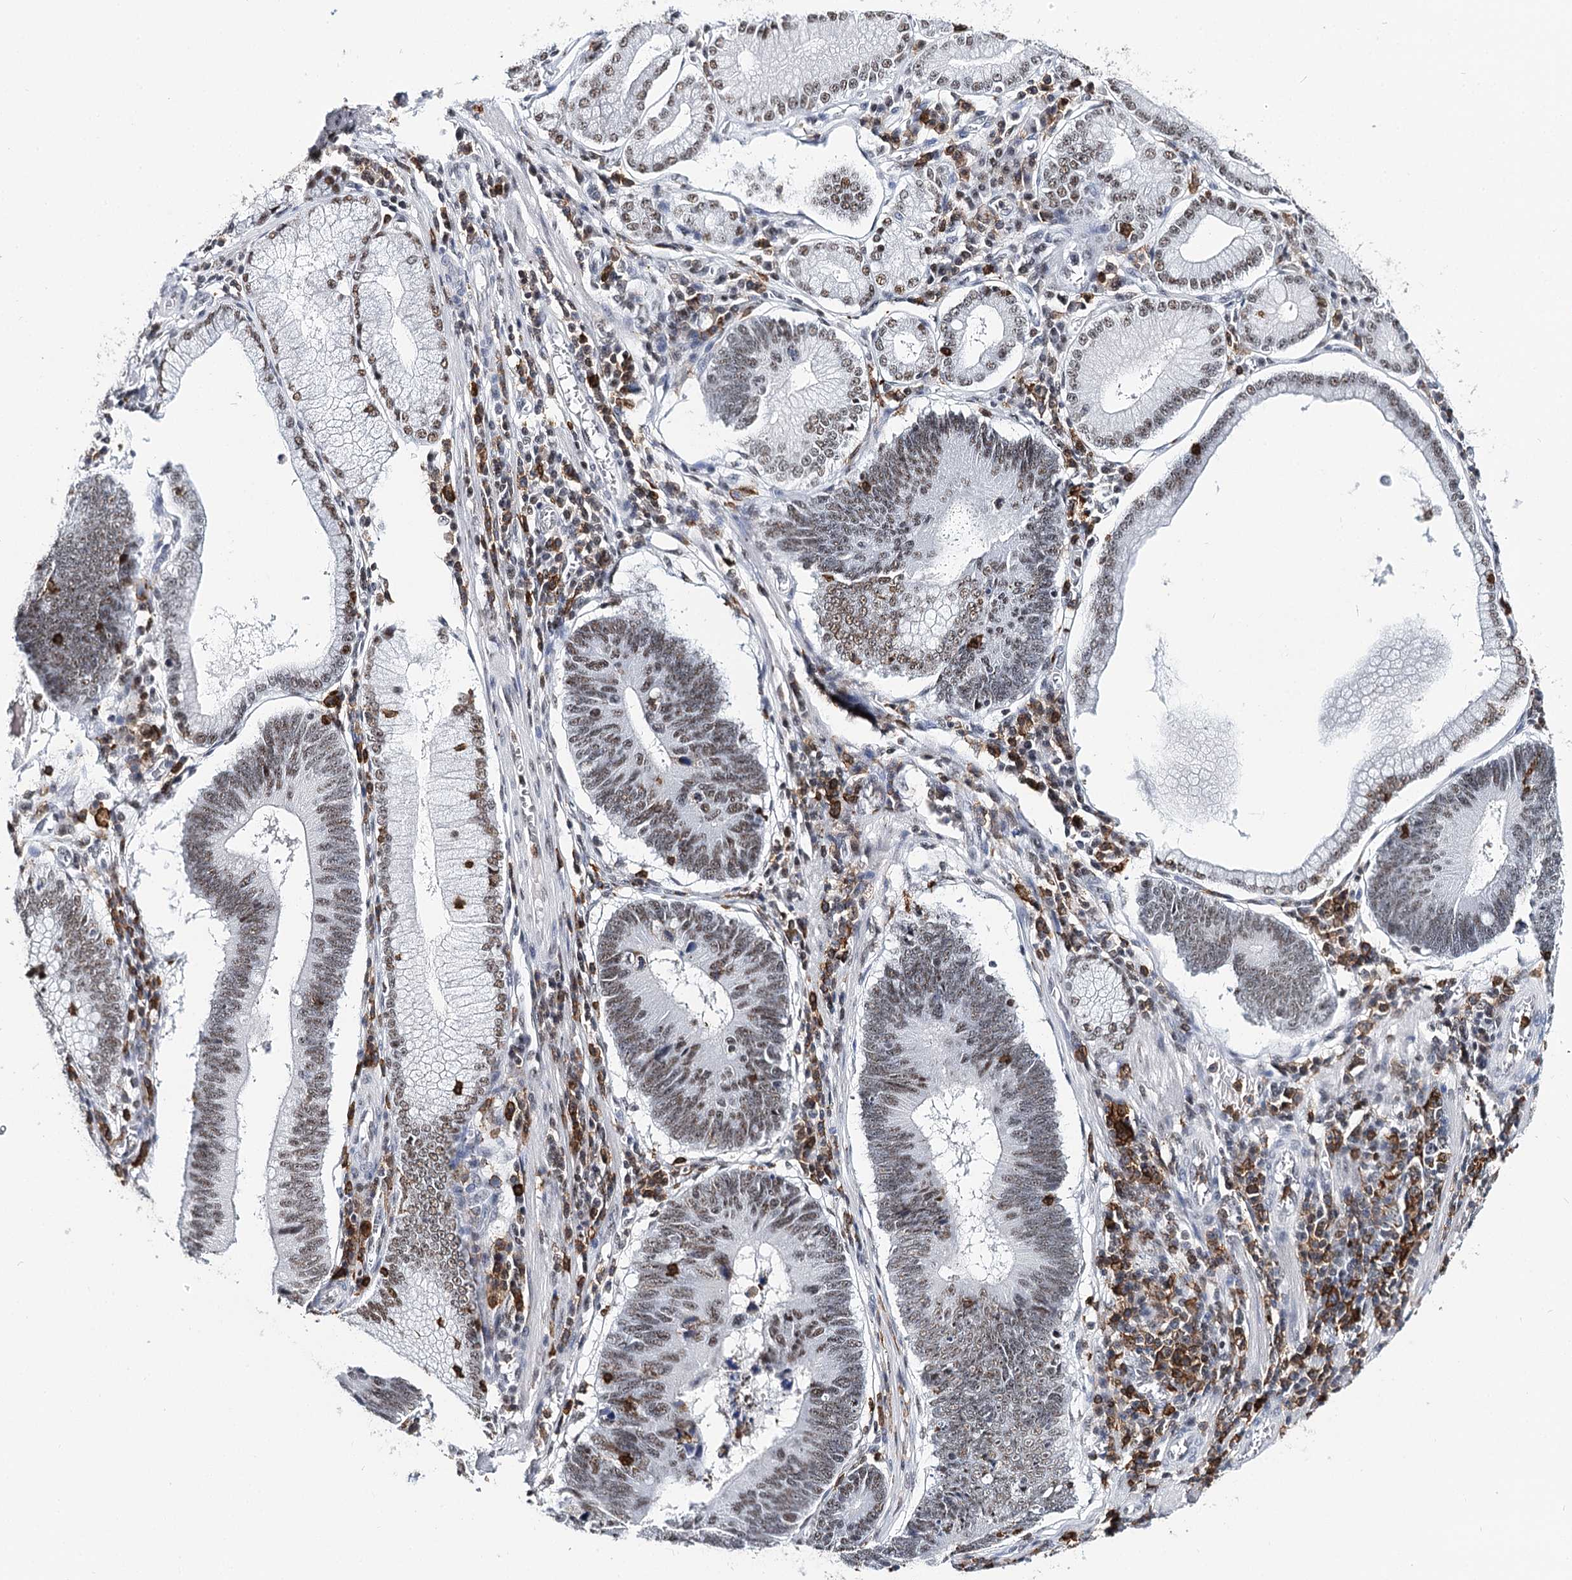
{"staining": {"intensity": "weak", "quantity": "25%-75%", "location": "nuclear"}, "tissue": "stomach cancer", "cell_type": "Tumor cells", "image_type": "cancer", "snomed": [{"axis": "morphology", "description": "Adenocarcinoma, NOS"}, {"axis": "topography", "description": "Stomach"}], "caption": "Weak nuclear protein positivity is present in about 25%-75% of tumor cells in adenocarcinoma (stomach).", "gene": "BARD1", "patient": {"sex": "male", "age": 59}}